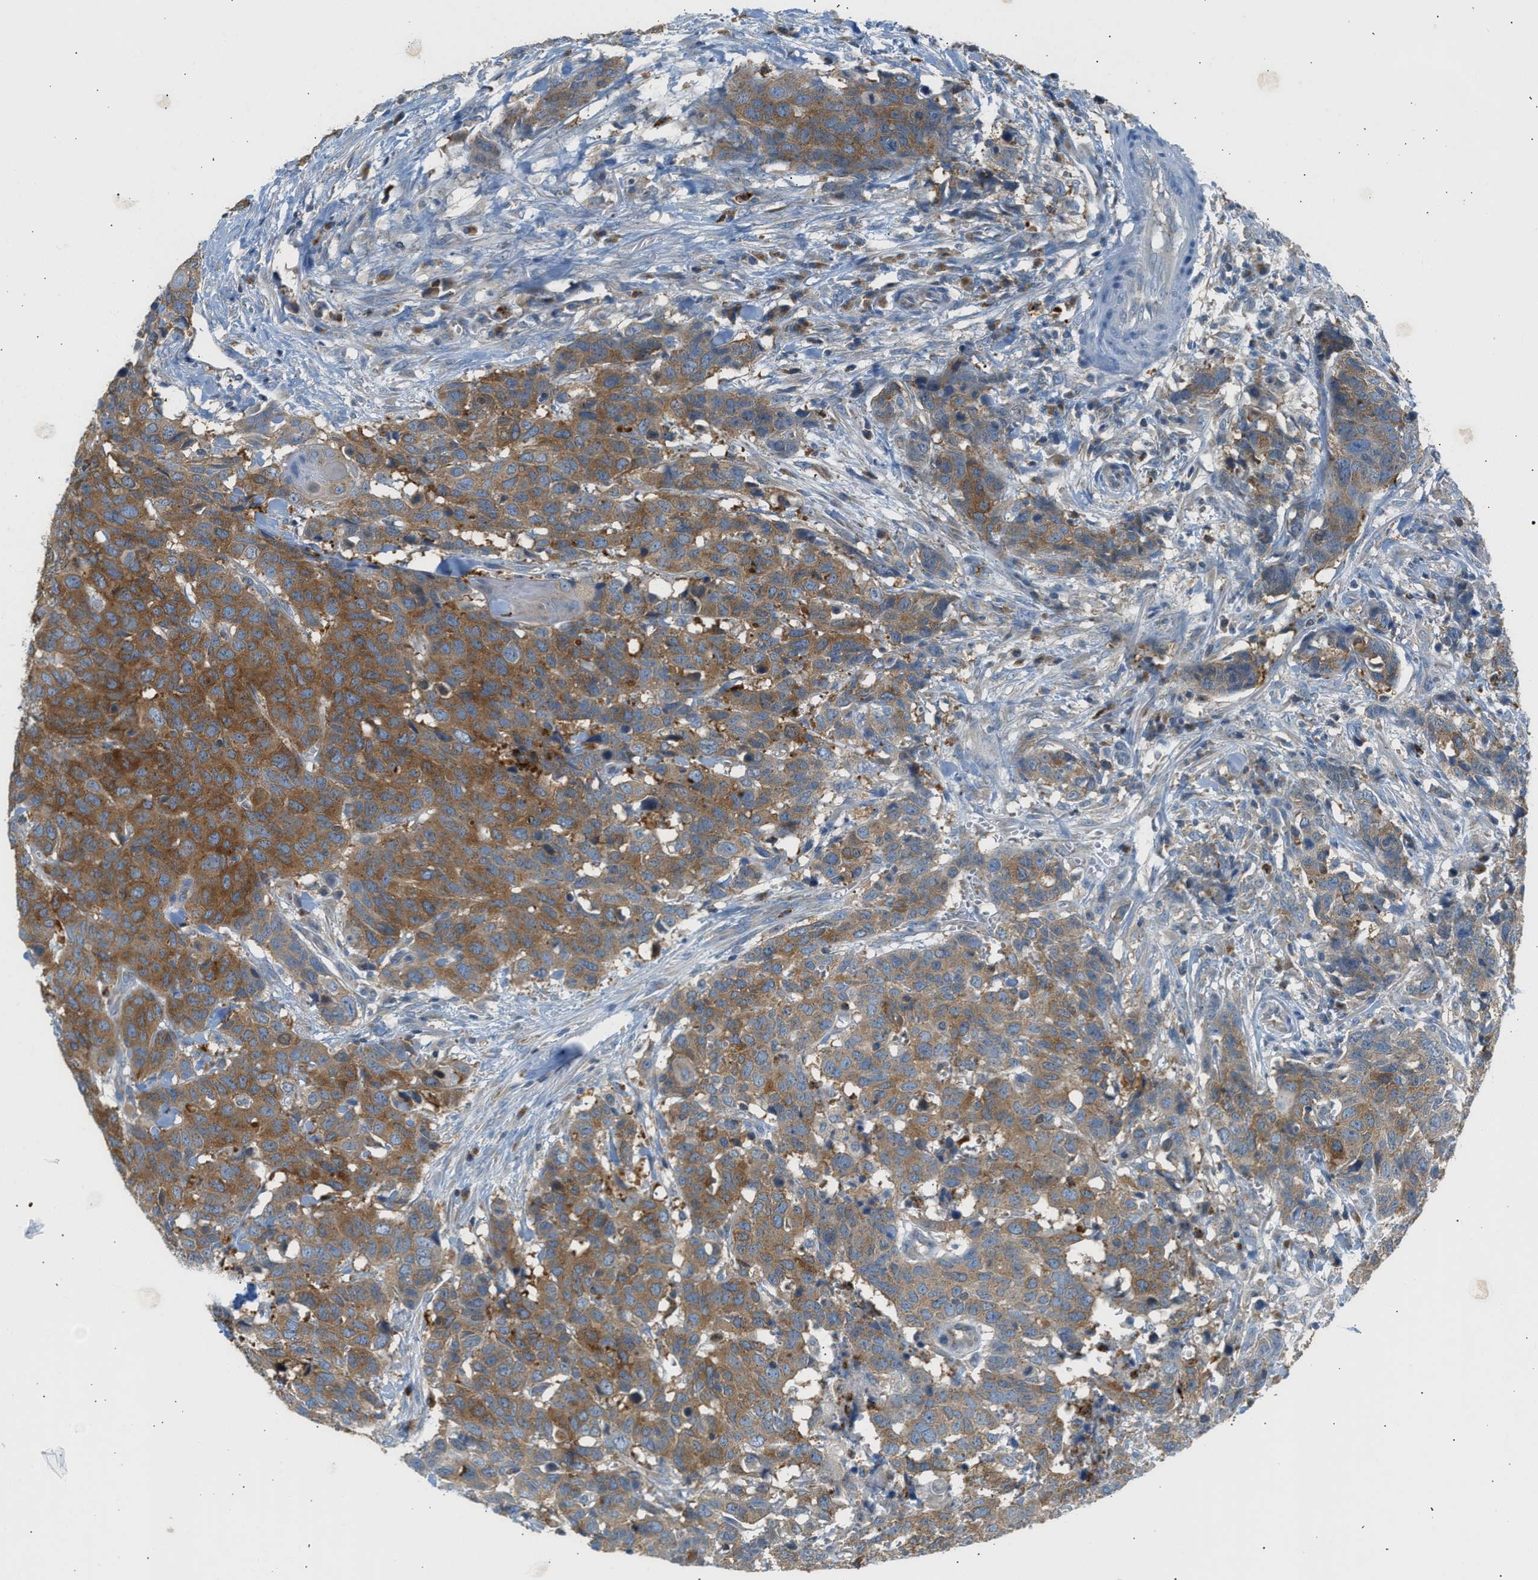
{"staining": {"intensity": "moderate", "quantity": ">75%", "location": "cytoplasmic/membranous"}, "tissue": "head and neck cancer", "cell_type": "Tumor cells", "image_type": "cancer", "snomed": [{"axis": "morphology", "description": "Squamous cell carcinoma, NOS"}, {"axis": "topography", "description": "Head-Neck"}], "caption": "Immunohistochemistry image of neoplastic tissue: human head and neck cancer (squamous cell carcinoma) stained using immunohistochemistry (IHC) reveals medium levels of moderate protein expression localized specifically in the cytoplasmic/membranous of tumor cells, appearing as a cytoplasmic/membranous brown color.", "gene": "TRIM50", "patient": {"sex": "male", "age": 66}}